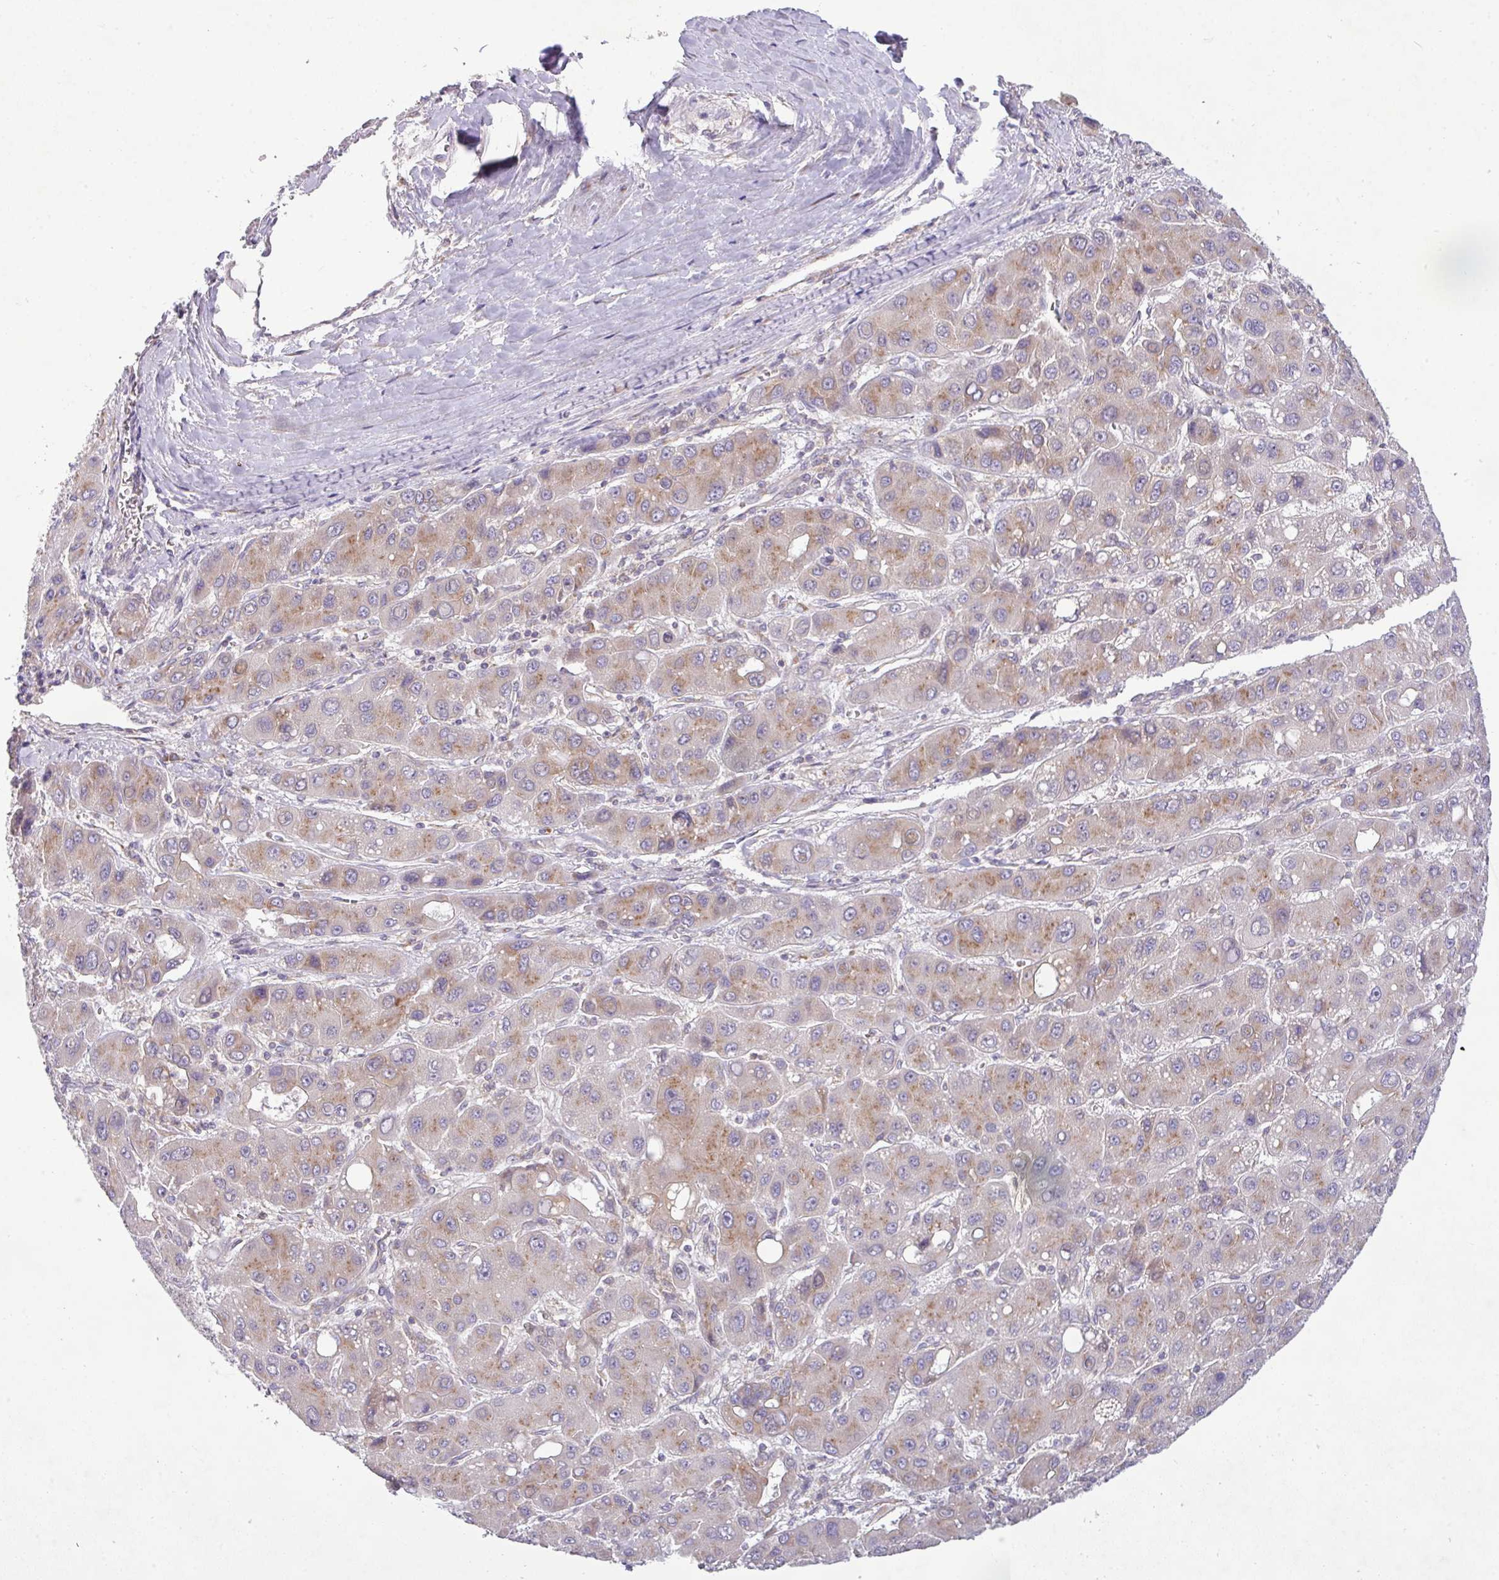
{"staining": {"intensity": "moderate", "quantity": "25%-75%", "location": "cytoplasmic/membranous"}, "tissue": "liver cancer", "cell_type": "Tumor cells", "image_type": "cancer", "snomed": [{"axis": "morphology", "description": "Carcinoma, Hepatocellular, NOS"}, {"axis": "topography", "description": "Liver"}], "caption": "Moderate cytoplasmic/membranous protein expression is present in approximately 25%-75% of tumor cells in liver cancer (hepatocellular carcinoma).", "gene": "VTI1A", "patient": {"sex": "male", "age": 55}}